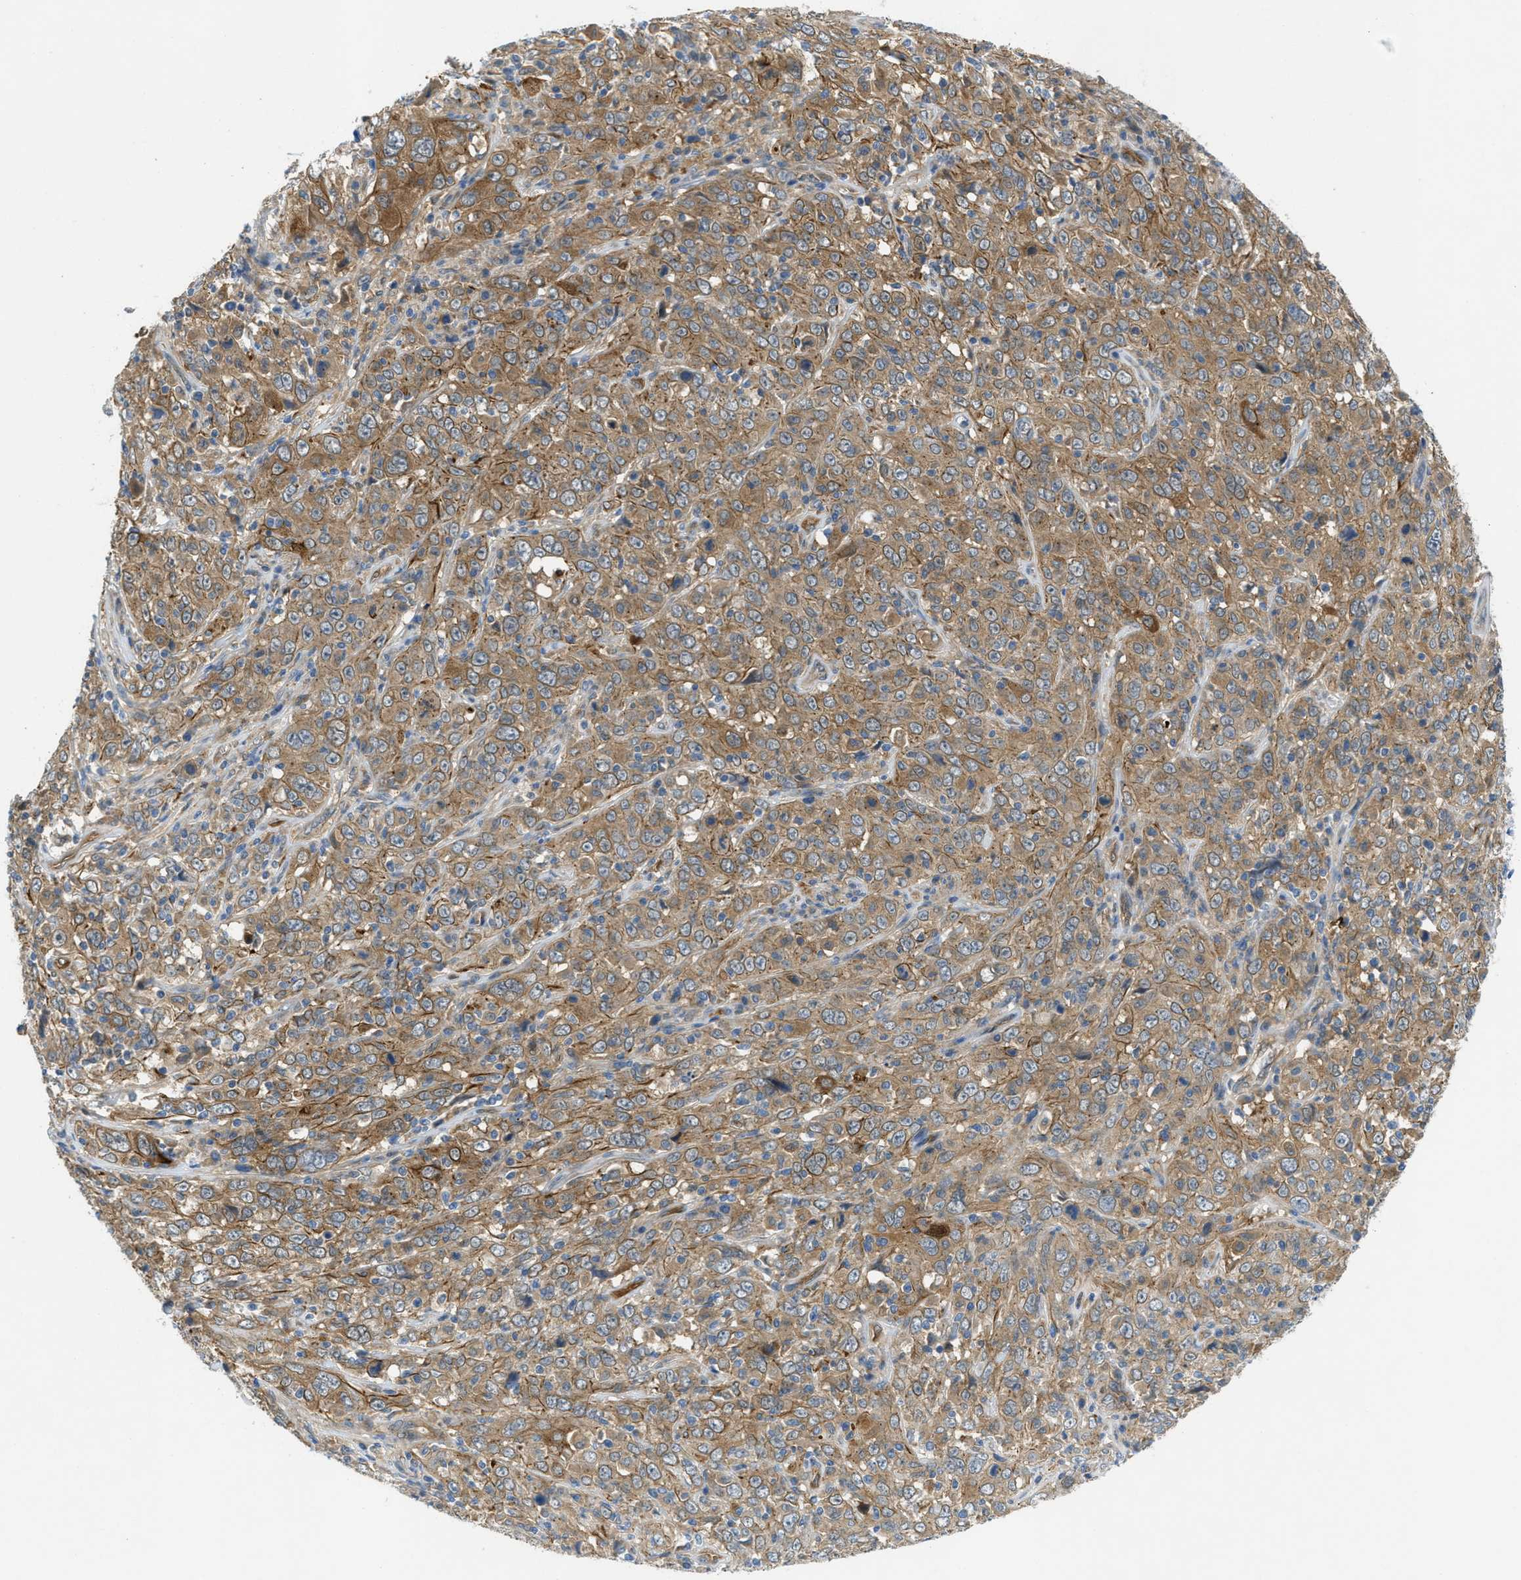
{"staining": {"intensity": "moderate", "quantity": ">75%", "location": "cytoplasmic/membranous"}, "tissue": "cervical cancer", "cell_type": "Tumor cells", "image_type": "cancer", "snomed": [{"axis": "morphology", "description": "Squamous cell carcinoma, NOS"}, {"axis": "topography", "description": "Cervix"}], "caption": "Immunohistochemistry (IHC) histopathology image of neoplastic tissue: human cervical squamous cell carcinoma stained using immunohistochemistry reveals medium levels of moderate protein expression localized specifically in the cytoplasmic/membranous of tumor cells, appearing as a cytoplasmic/membranous brown color.", "gene": "RIPK2", "patient": {"sex": "female", "age": 46}}